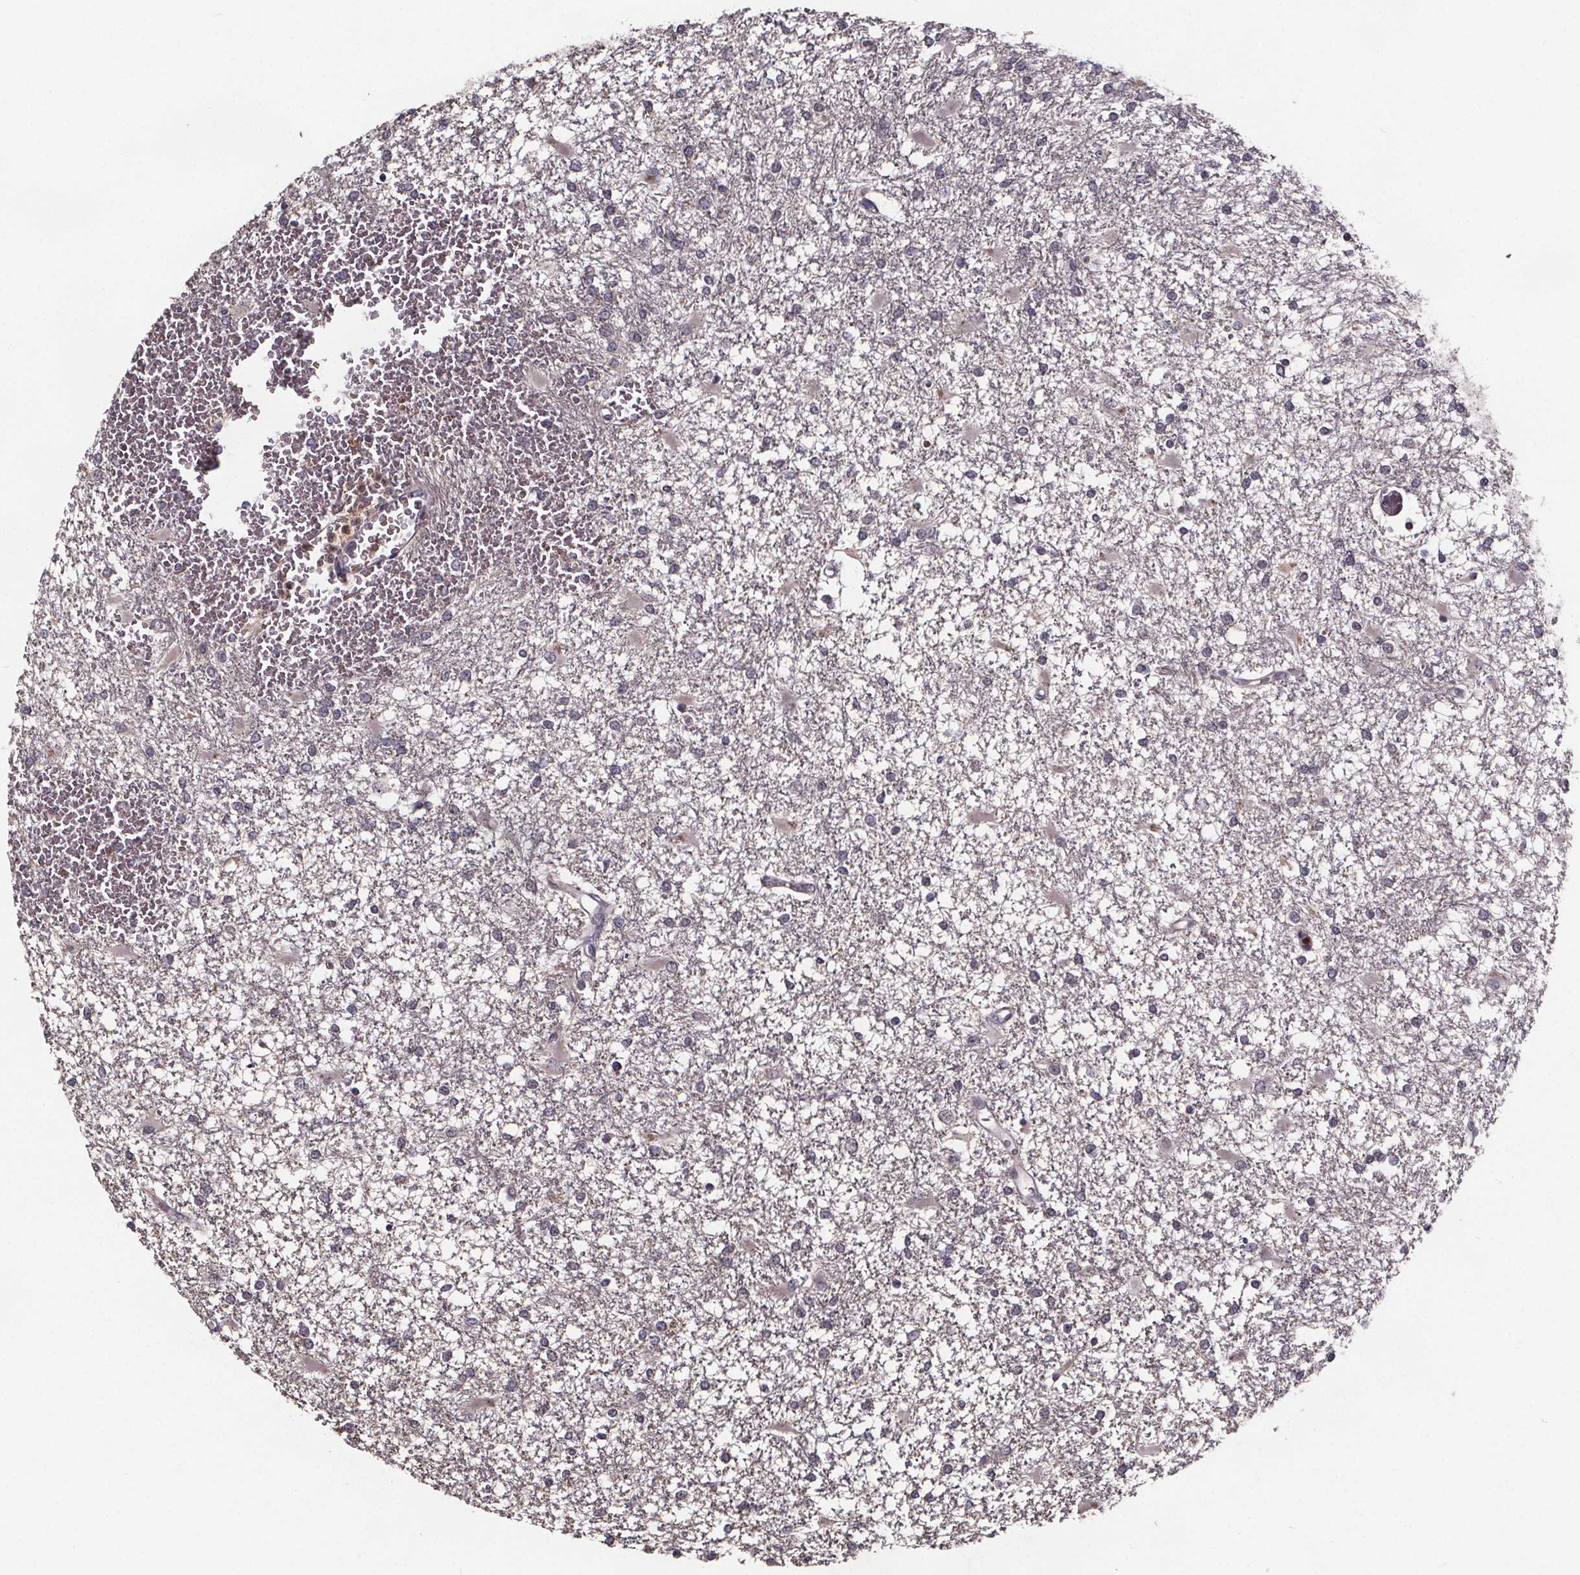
{"staining": {"intensity": "negative", "quantity": "none", "location": "none"}, "tissue": "glioma", "cell_type": "Tumor cells", "image_type": "cancer", "snomed": [{"axis": "morphology", "description": "Glioma, malignant, High grade"}, {"axis": "topography", "description": "Cerebral cortex"}], "caption": "Immunohistochemistry of glioma displays no positivity in tumor cells.", "gene": "SMIM1", "patient": {"sex": "male", "age": 79}}